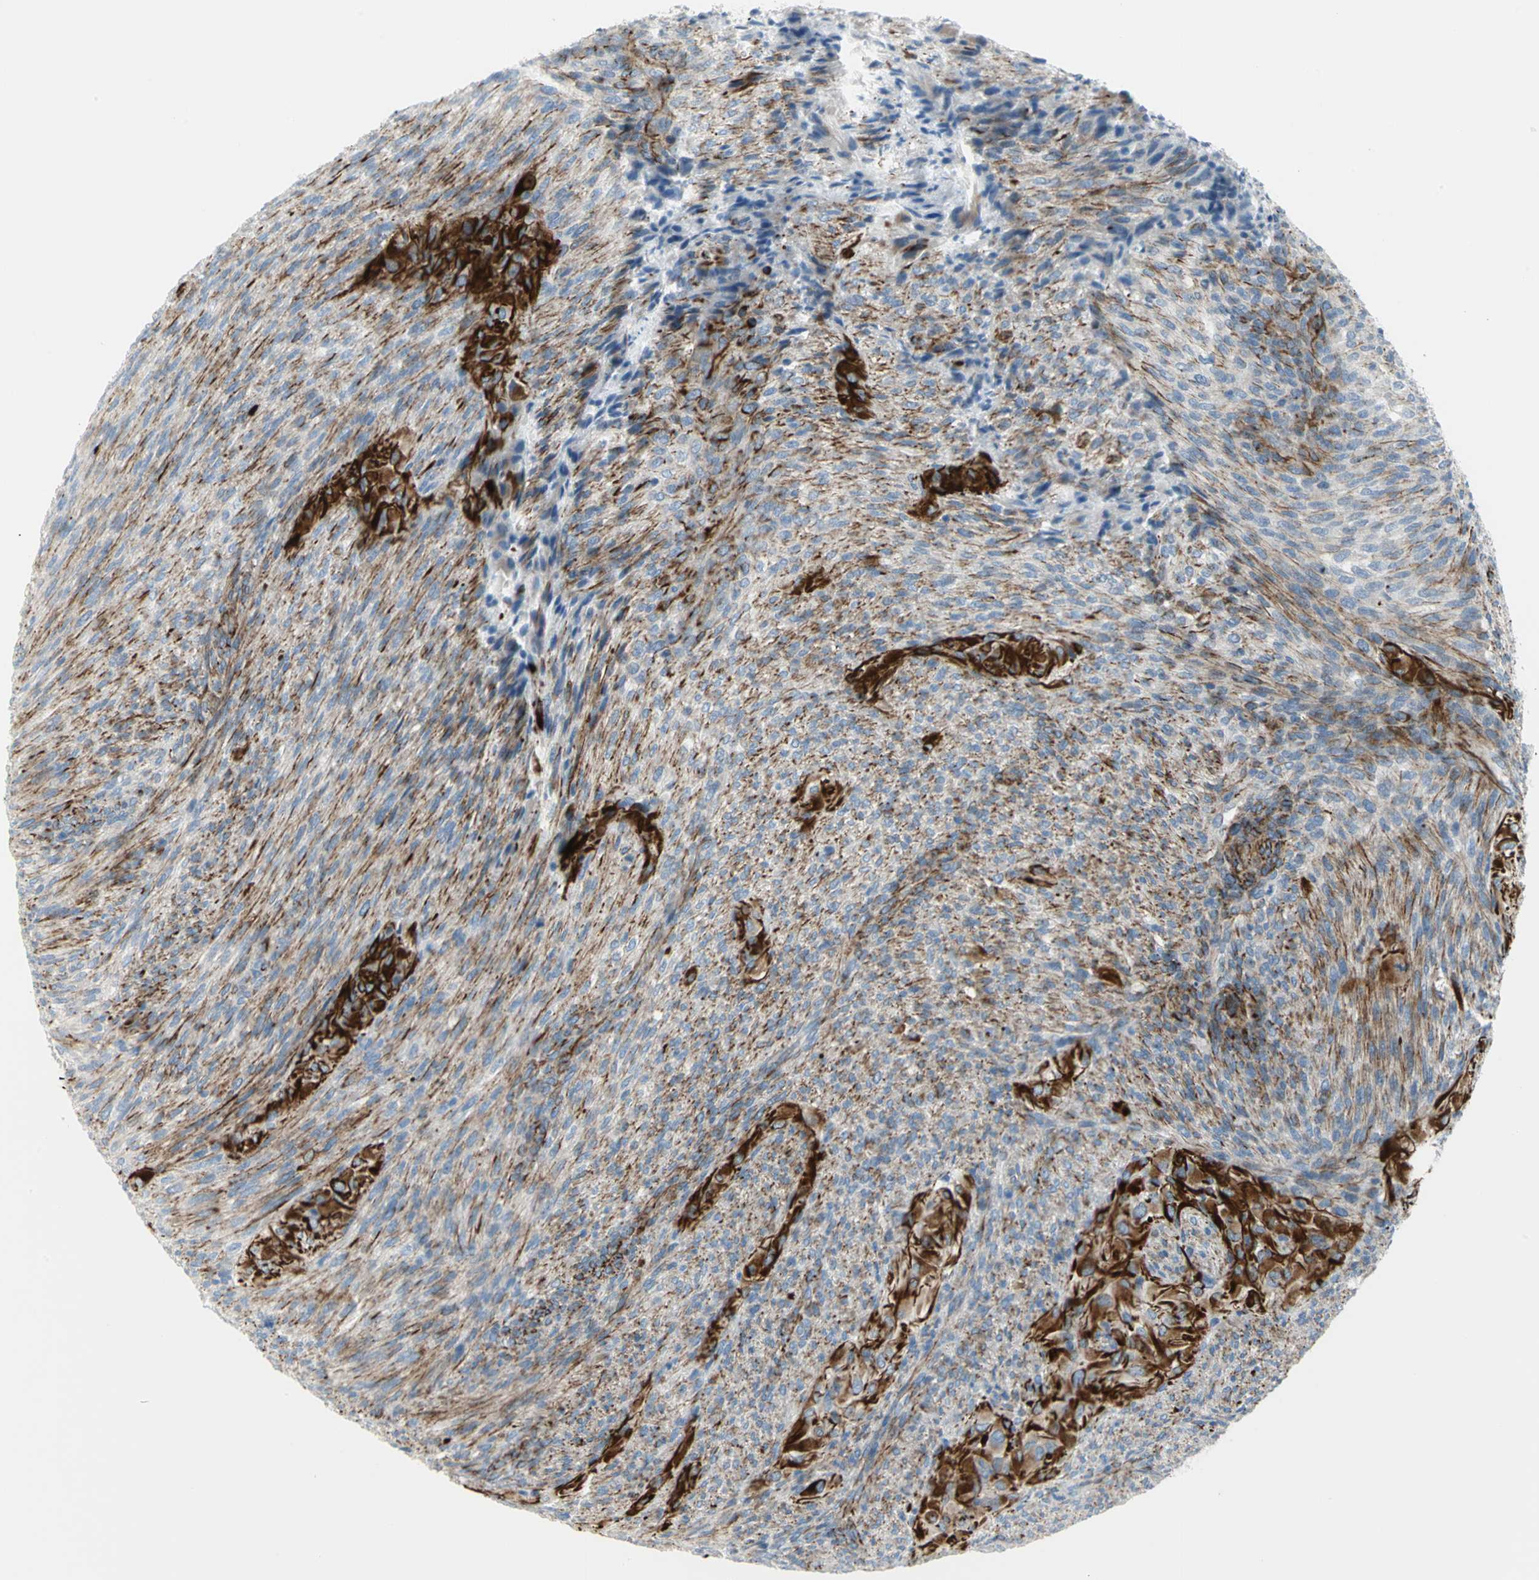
{"staining": {"intensity": "strong", "quantity": "25%-75%", "location": "cytoplasmic/membranous"}, "tissue": "glioma", "cell_type": "Tumor cells", "image_type": "cancer", "snomed": [{"axis": "morphology", "description": "Glioma, malignant, High grade"}, {"axis": "topography", "description": "Cerebral cortex"}], "caption": "Malignant glioma (high-grade) was stained to show a protein in brown. There is high levels of strong cytoplasmic/membranous positivity in approximately 25%-75% of tumor cells.", "gene": "ALOX15", "patient": {"sex": "female", "age": 55}}